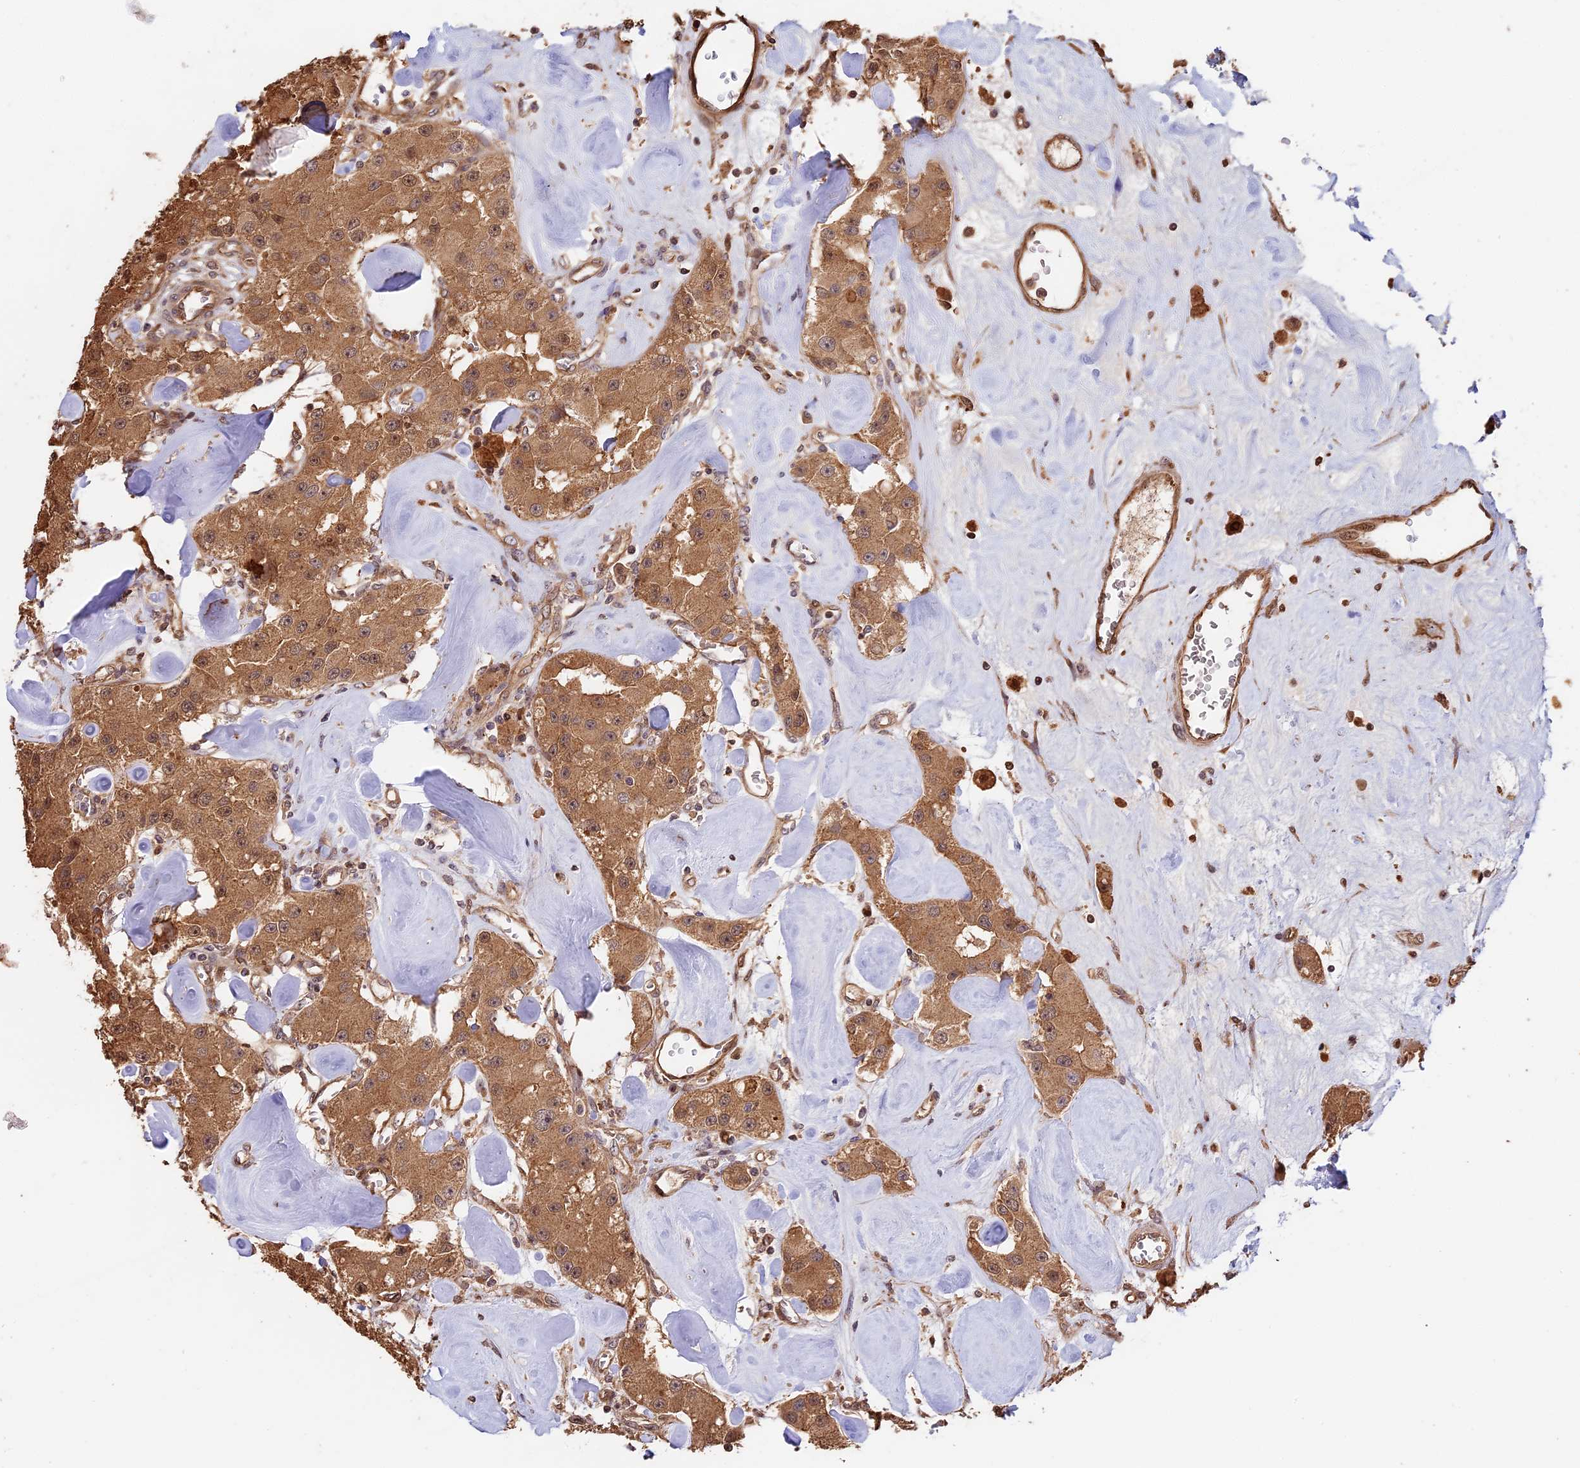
{"staining": {"intensity": "moderate", "quantity": ">75%", "location": "cytoplasmic/membranous"}, "tissue": "carcinoid", "cell_type": "Tumor cells", "image_type": "cancer", "snomed": [{"axis": "morphology", "description": "Carcinoid, malignant, NOS"}, {"axis": "topography", "description": "Pancreas"}], "caption": "This is a photomicrograph of immunohistochemistry staining of carcinoid, which shows moderate positivity in the cytoplasmic/membranous of tumor cells.", "gene": "PPP1R37", "patient": {"sex": "male", "age": 41}}